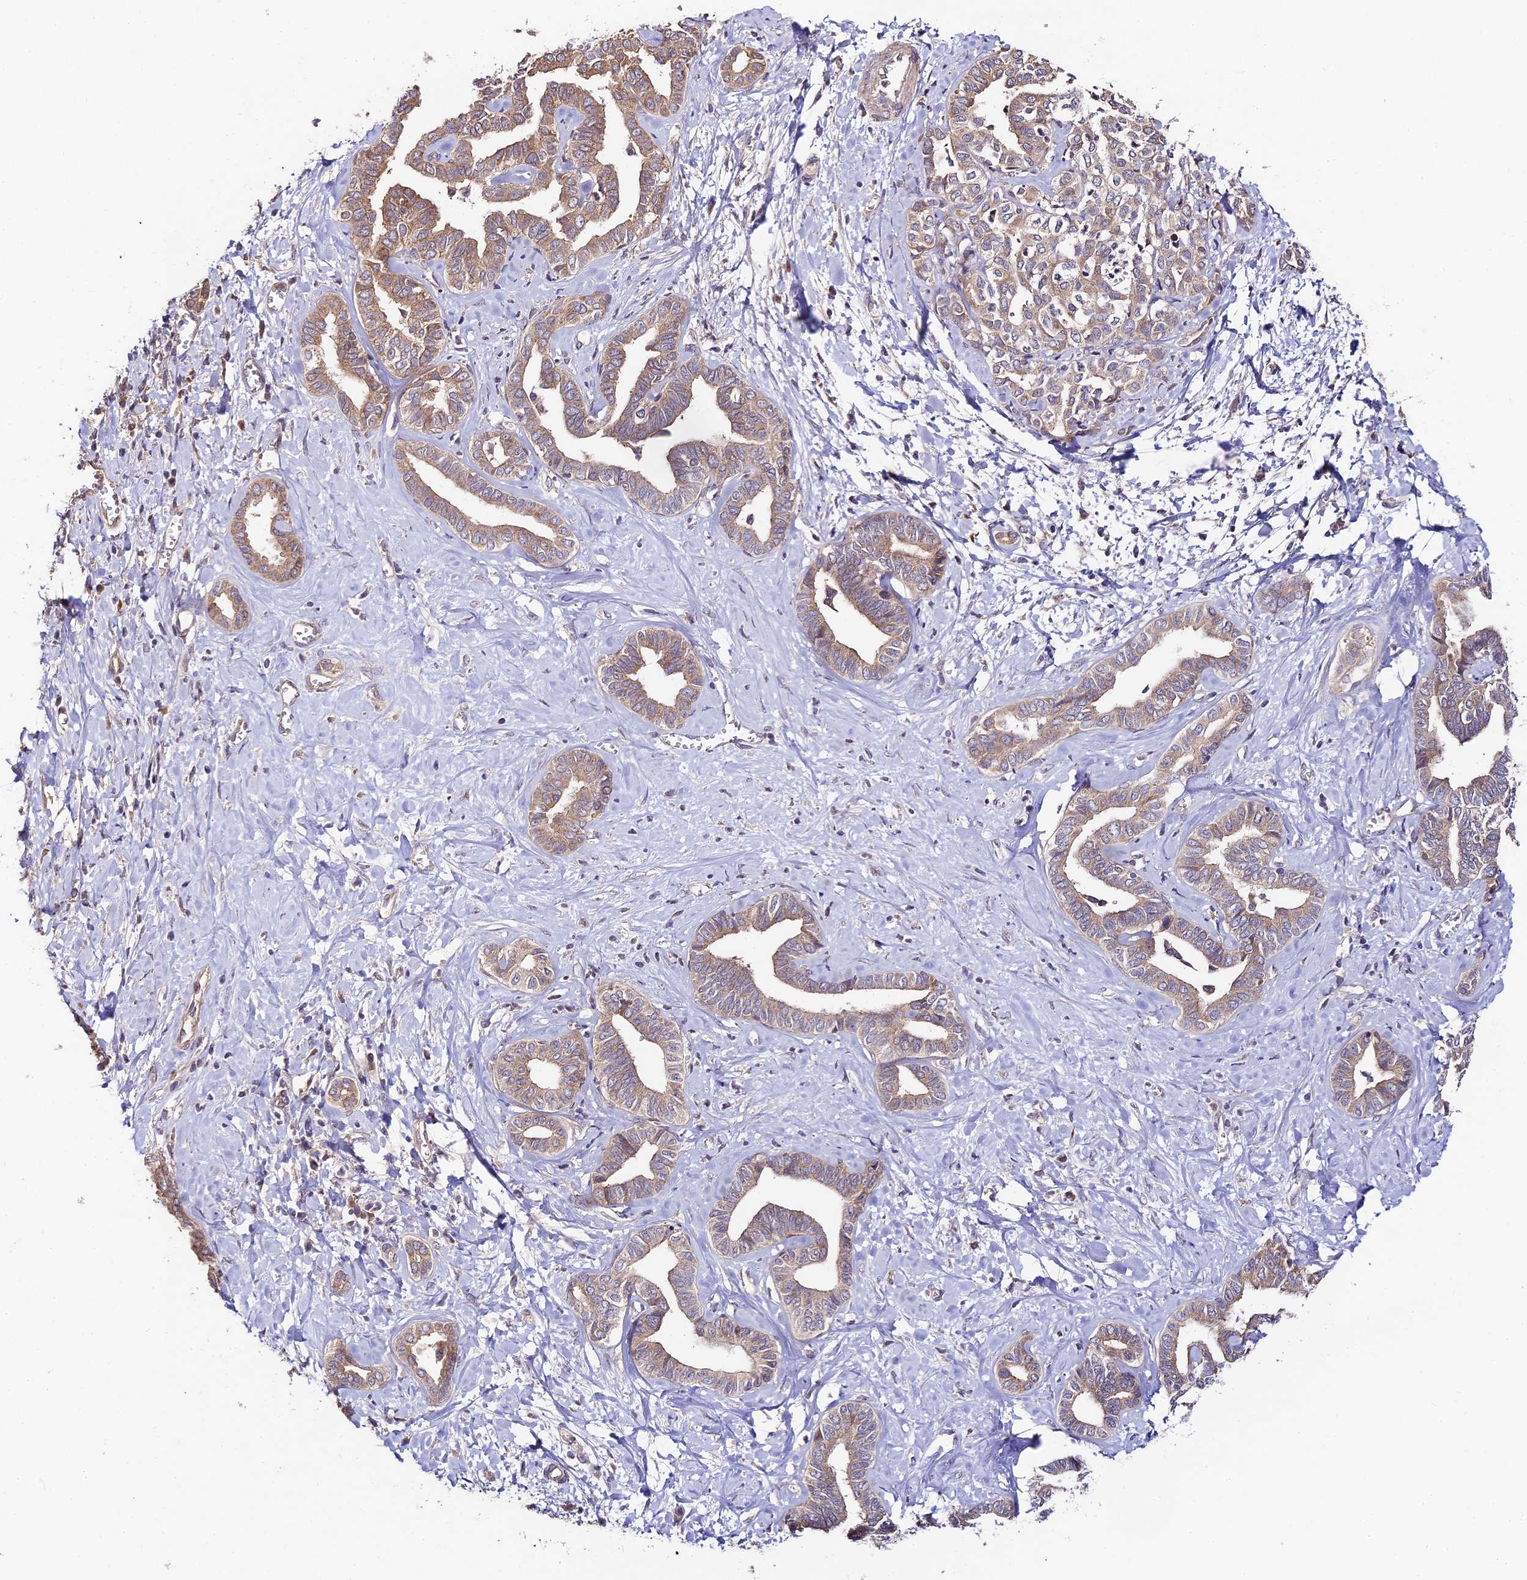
{"staining": {"intensity": "moderate", "quantity": ">75%", "location": "cytoplasmic/membranous"}, "tissue": "liver cancer", "cell_type": "Tumor cells", "image_type": "cancer", "snomed": [{"axis": "morphology", "description": "Cholangiocarcinoma"}, {"axis": "topography", "description": "Liver"}], "caption": "Immunohistochemical staining of liver cholangiocarcinoma exhibits medium levels of moderate cytoplasmic/membranous protein staining in approximately >75% of tumor cells. The staining is performed using DAB (3,3'-diaminobenzidine) brown chromogen to label protein expression. The nuclei are counter-stained blue using hematoxylin.", "gene": "C3orf20", "patient": {"sex": "female", "age": 77}}